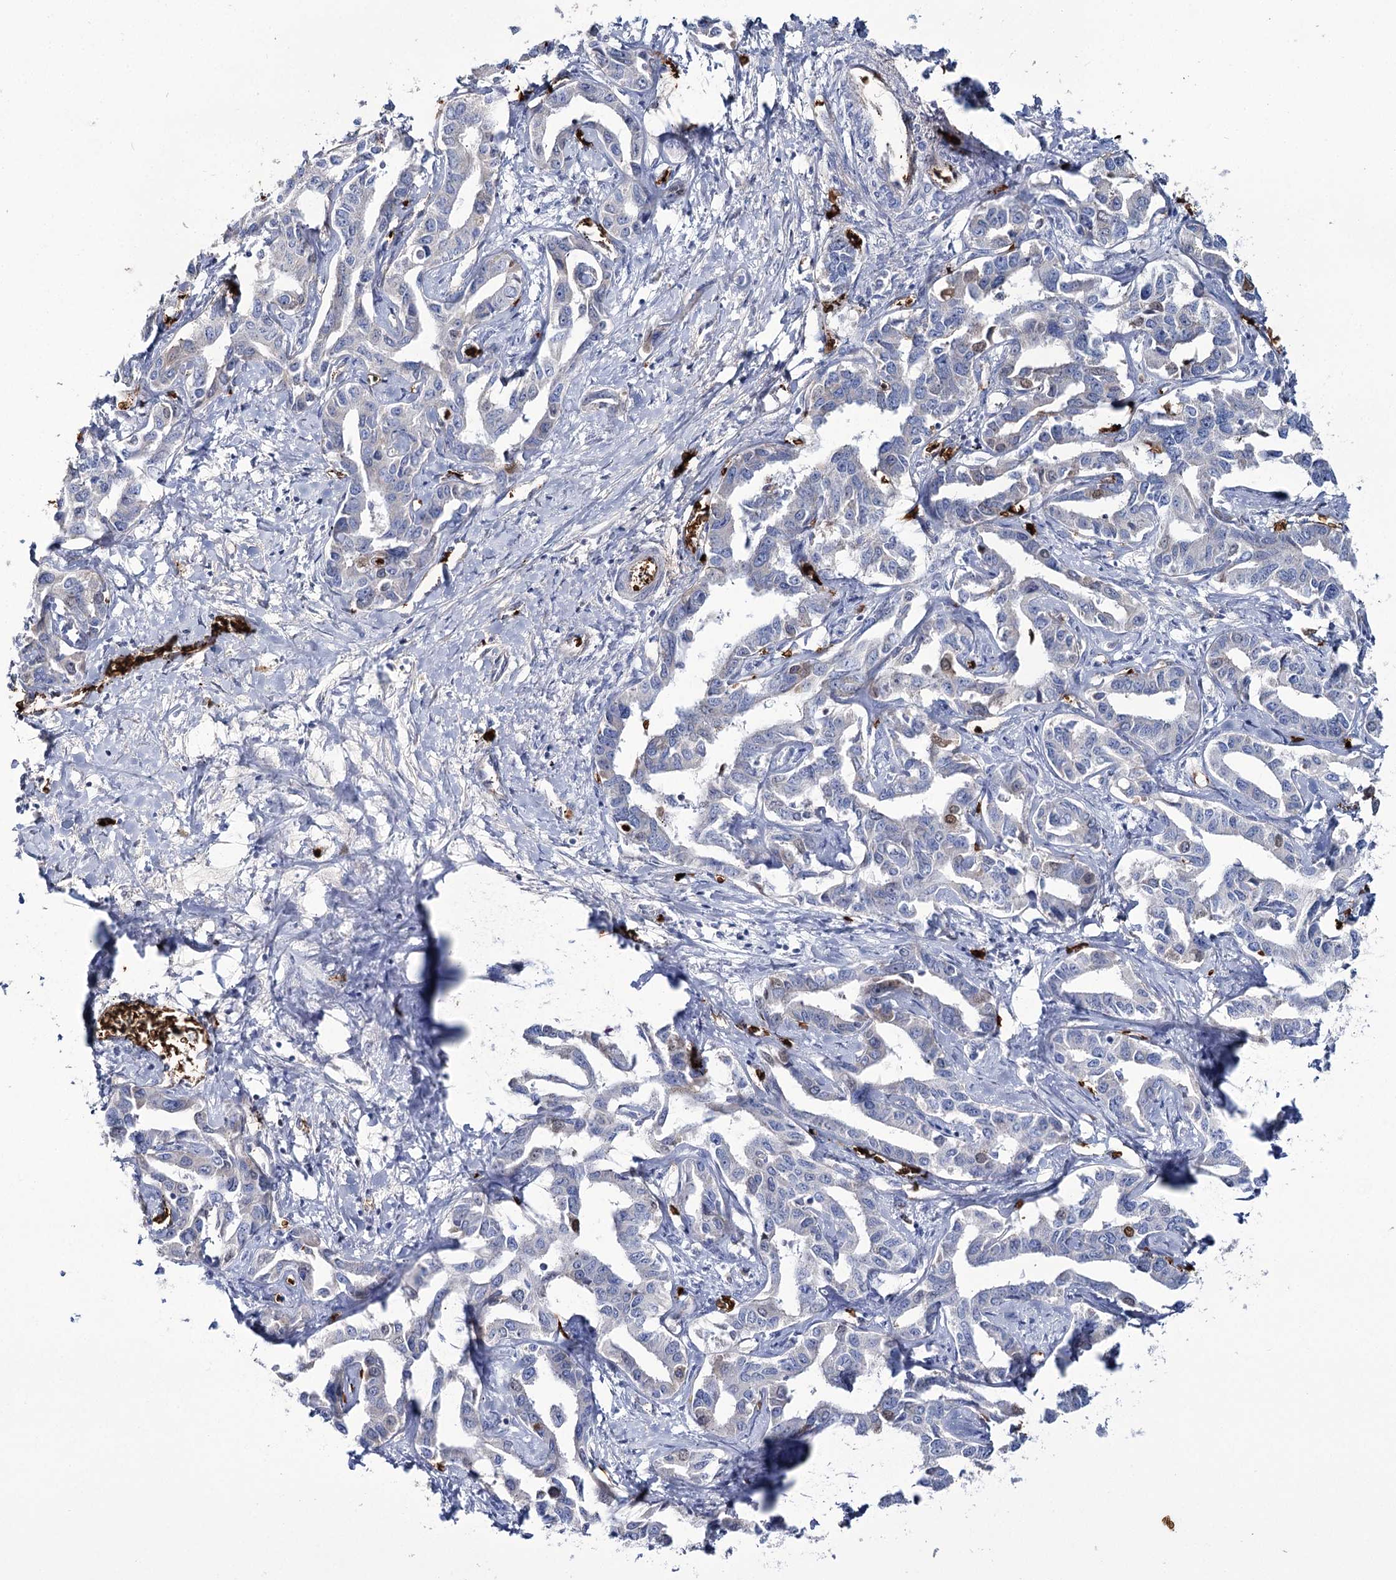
{"staining": {"intensity": "weak", "quantity": "<25%", "location": "nuclear"}, "tissue": "liver cancer", "cell_type": "Tumor cells", "image_type": "cancer", "snomed": [{"axis": "morphology", "description": "Cholangiocarcinoma"}, {"axis": "topography", "description": "Liver"}], "caption": "The photomicrograph exhibits no staining of tumor cells in liver cancer (cholangiocarcinoma). The staining was performed using DAB to visualize the protein expression in brown, while the nuclei were stained in blue with hematoxylin (Magnification: 20x).", "gene": "GBF1", "patient": {"sex": "male", "age": 59}}